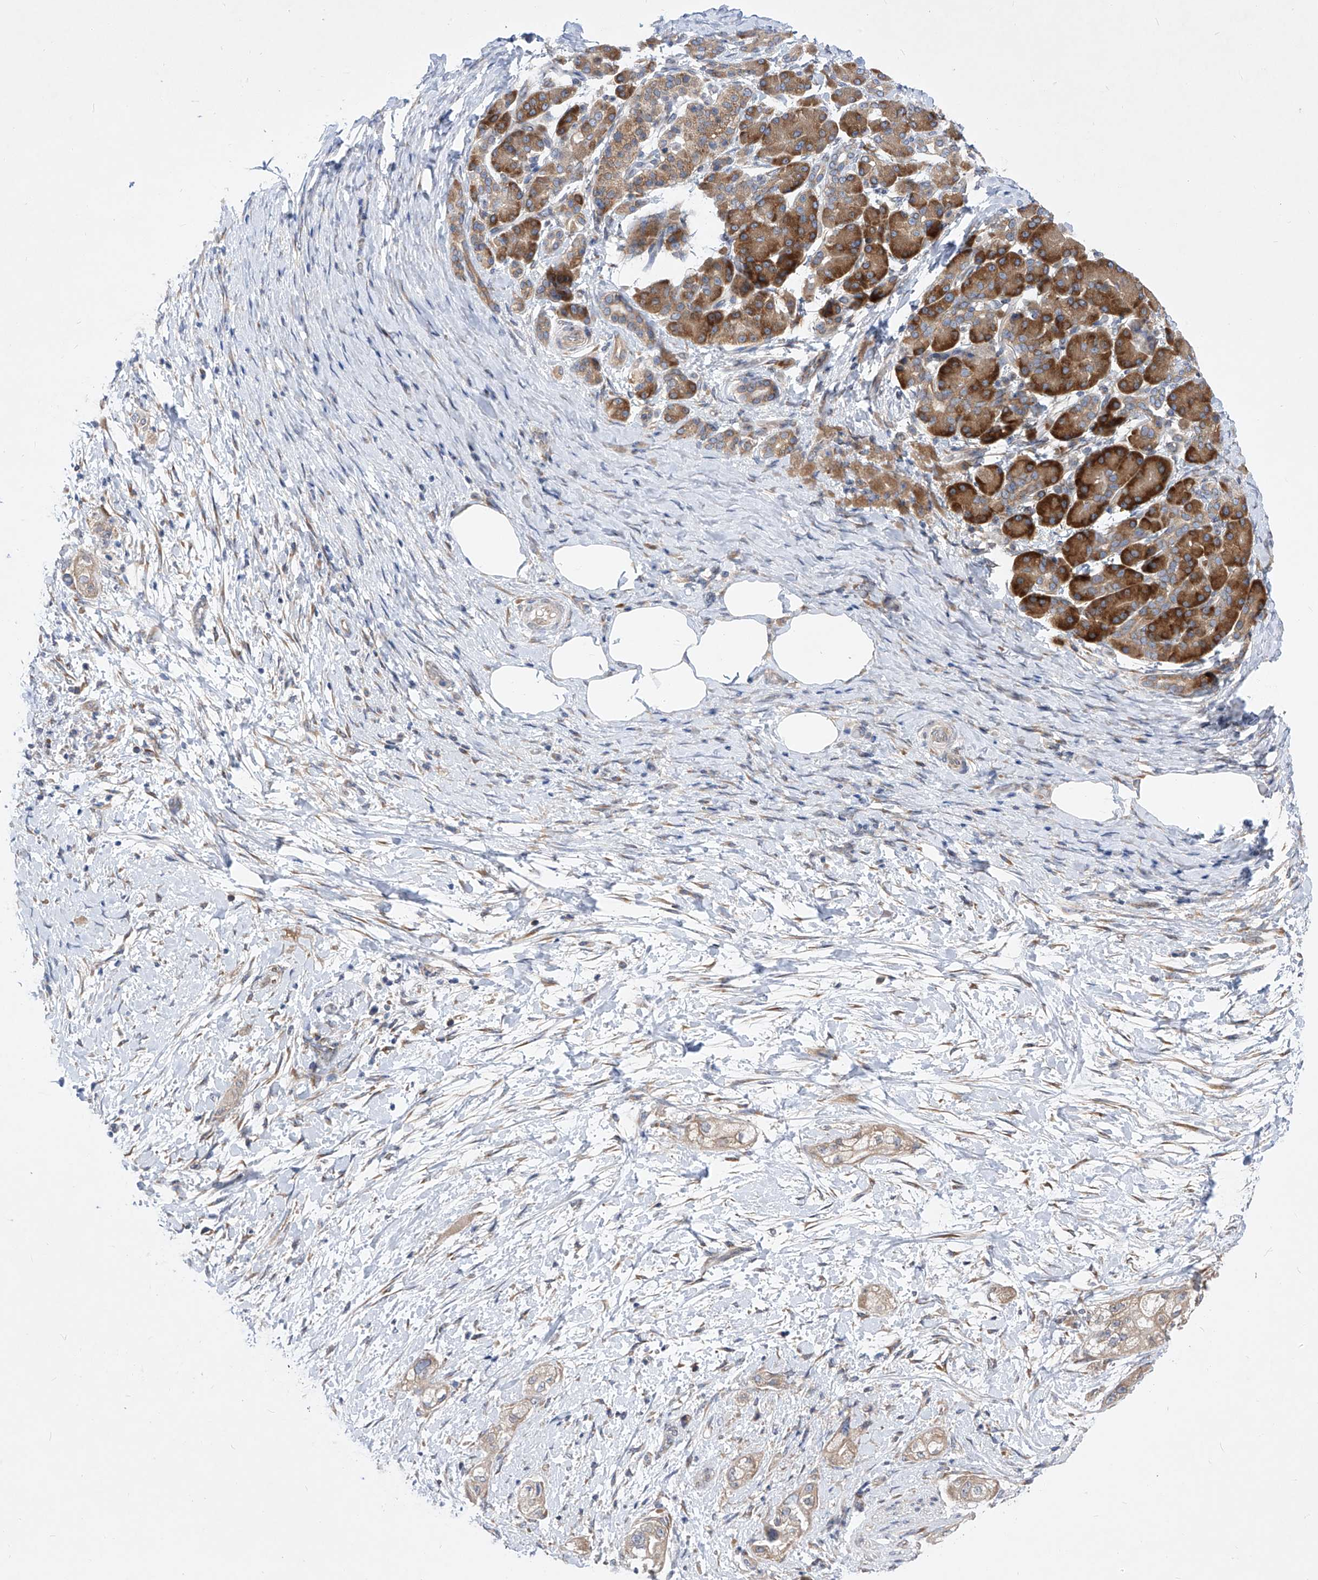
{"staining": {"intensity": "weak", "quantity": ">75%", "location": "cytoplasmic/membranous"}, "tissue": "pancreatic cancer", "cell_type": "Tumor cells", "image_type": "cancer", "snomed": [{"axis": "morphology", "description": "Adenocarcinoma, NOS"}, {"axis": "topography", "description": "Pancreas"}], "caption": "Protein expression analysis of human pancreatic cancer reveals weak cytoplasmic/membranous expression in about >75% of tumor cells.", "gene": "UFL1", "patient": {"sex": "male", "age": 58}}